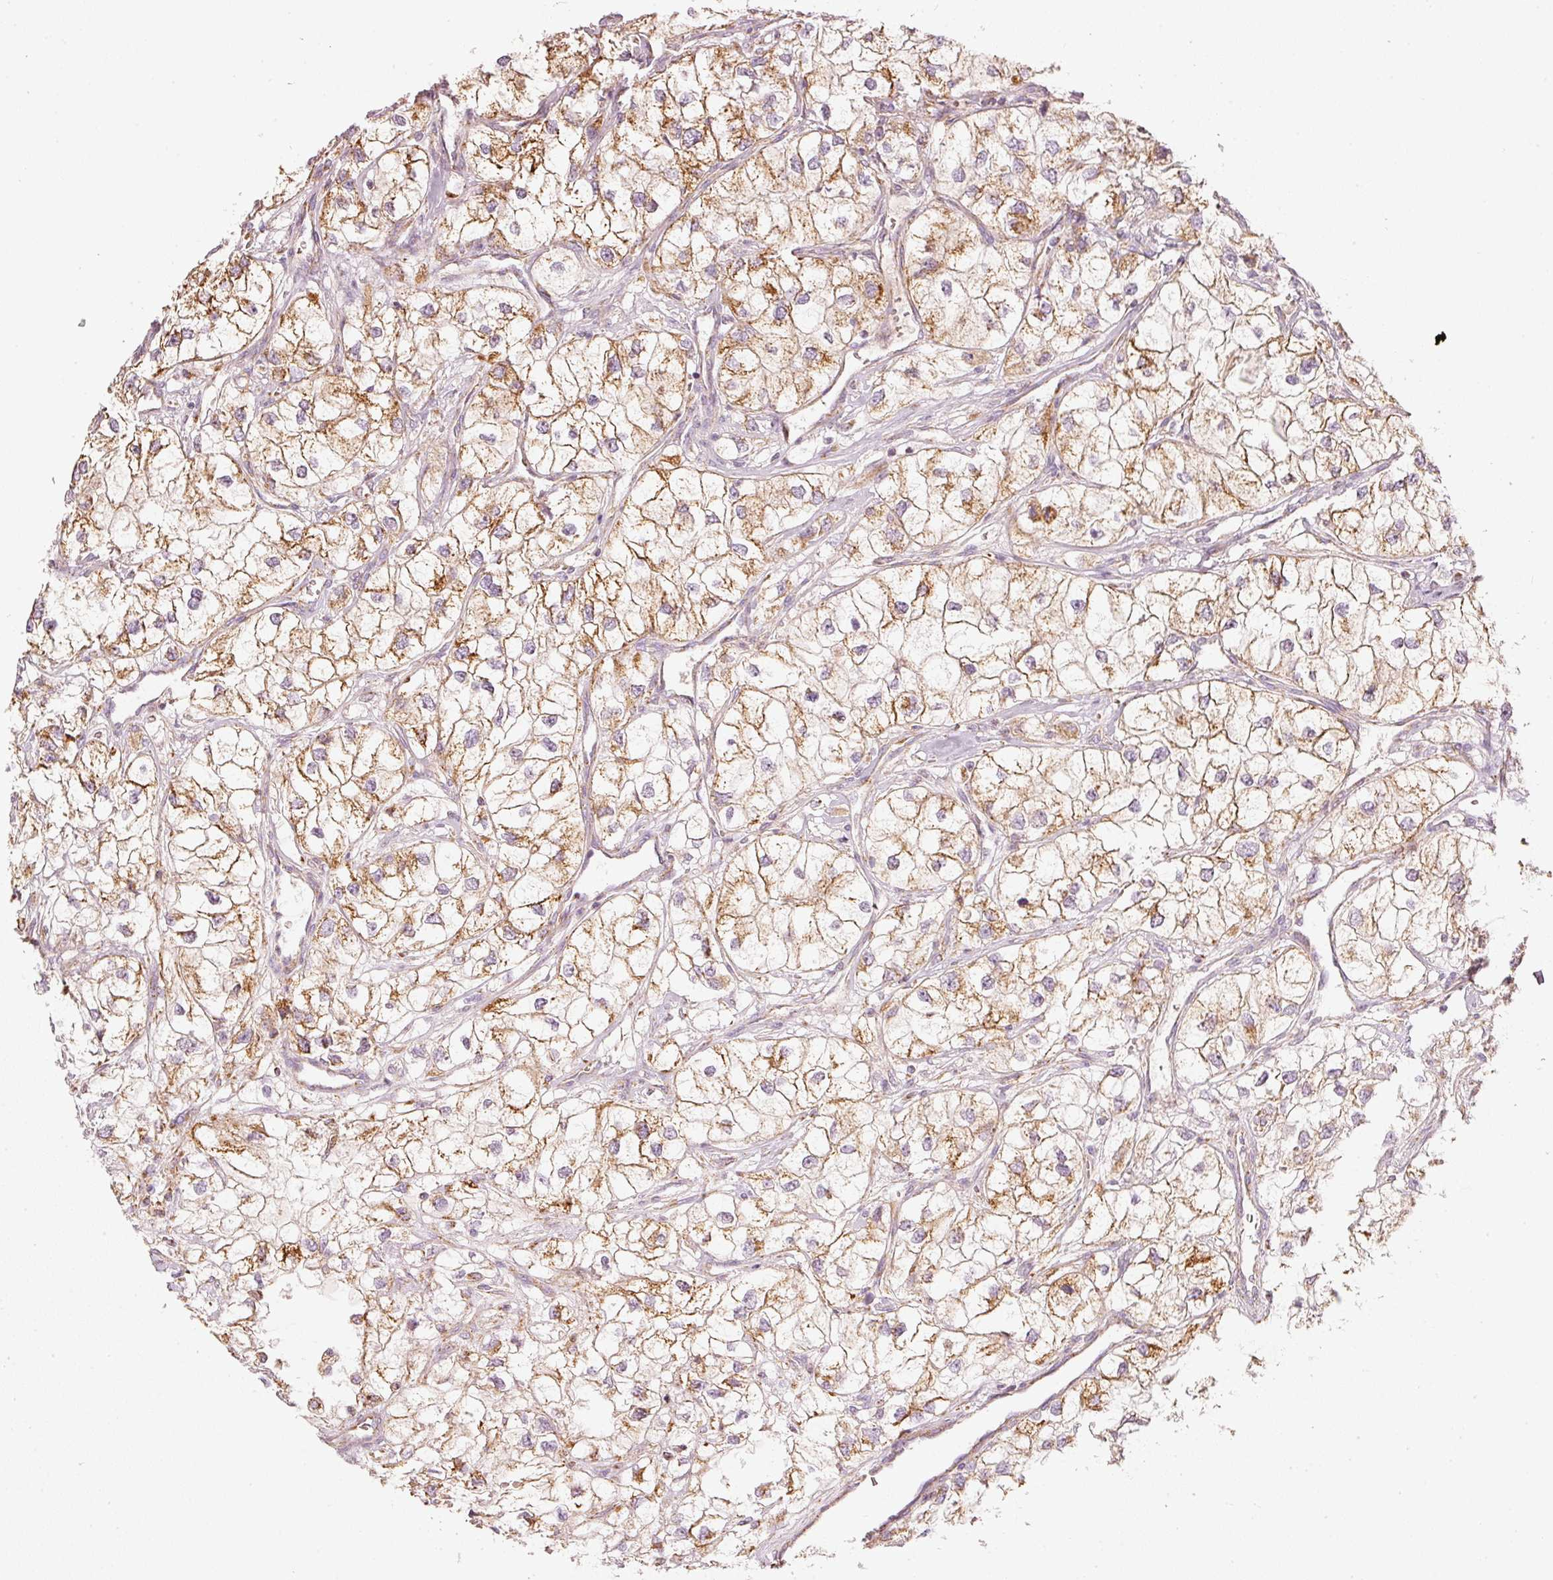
{"staining": {"intensity": "moderate", "quantity": ">75%", "location": "cytoplasmic/membranous"}, "tissue": "renal cancer", "cell_type": "Tumor cells", "image_type": "cancer", "snomed": [{"axis": "morphology", "description": "Adenocarcinoma, NOS"}, {"axis": "topography", "description": "Kidney"}], "caption": "Renal cancer stained with immunohistochemistry (IHC) demonstrates moderate cytoplasmic/membranous positivity in approximately >75% of tumor cells. (IHC, brightfield microscopy, high magnification).", "gene": "C17orf98", "patient": {"sex": "male", "age": 59}}